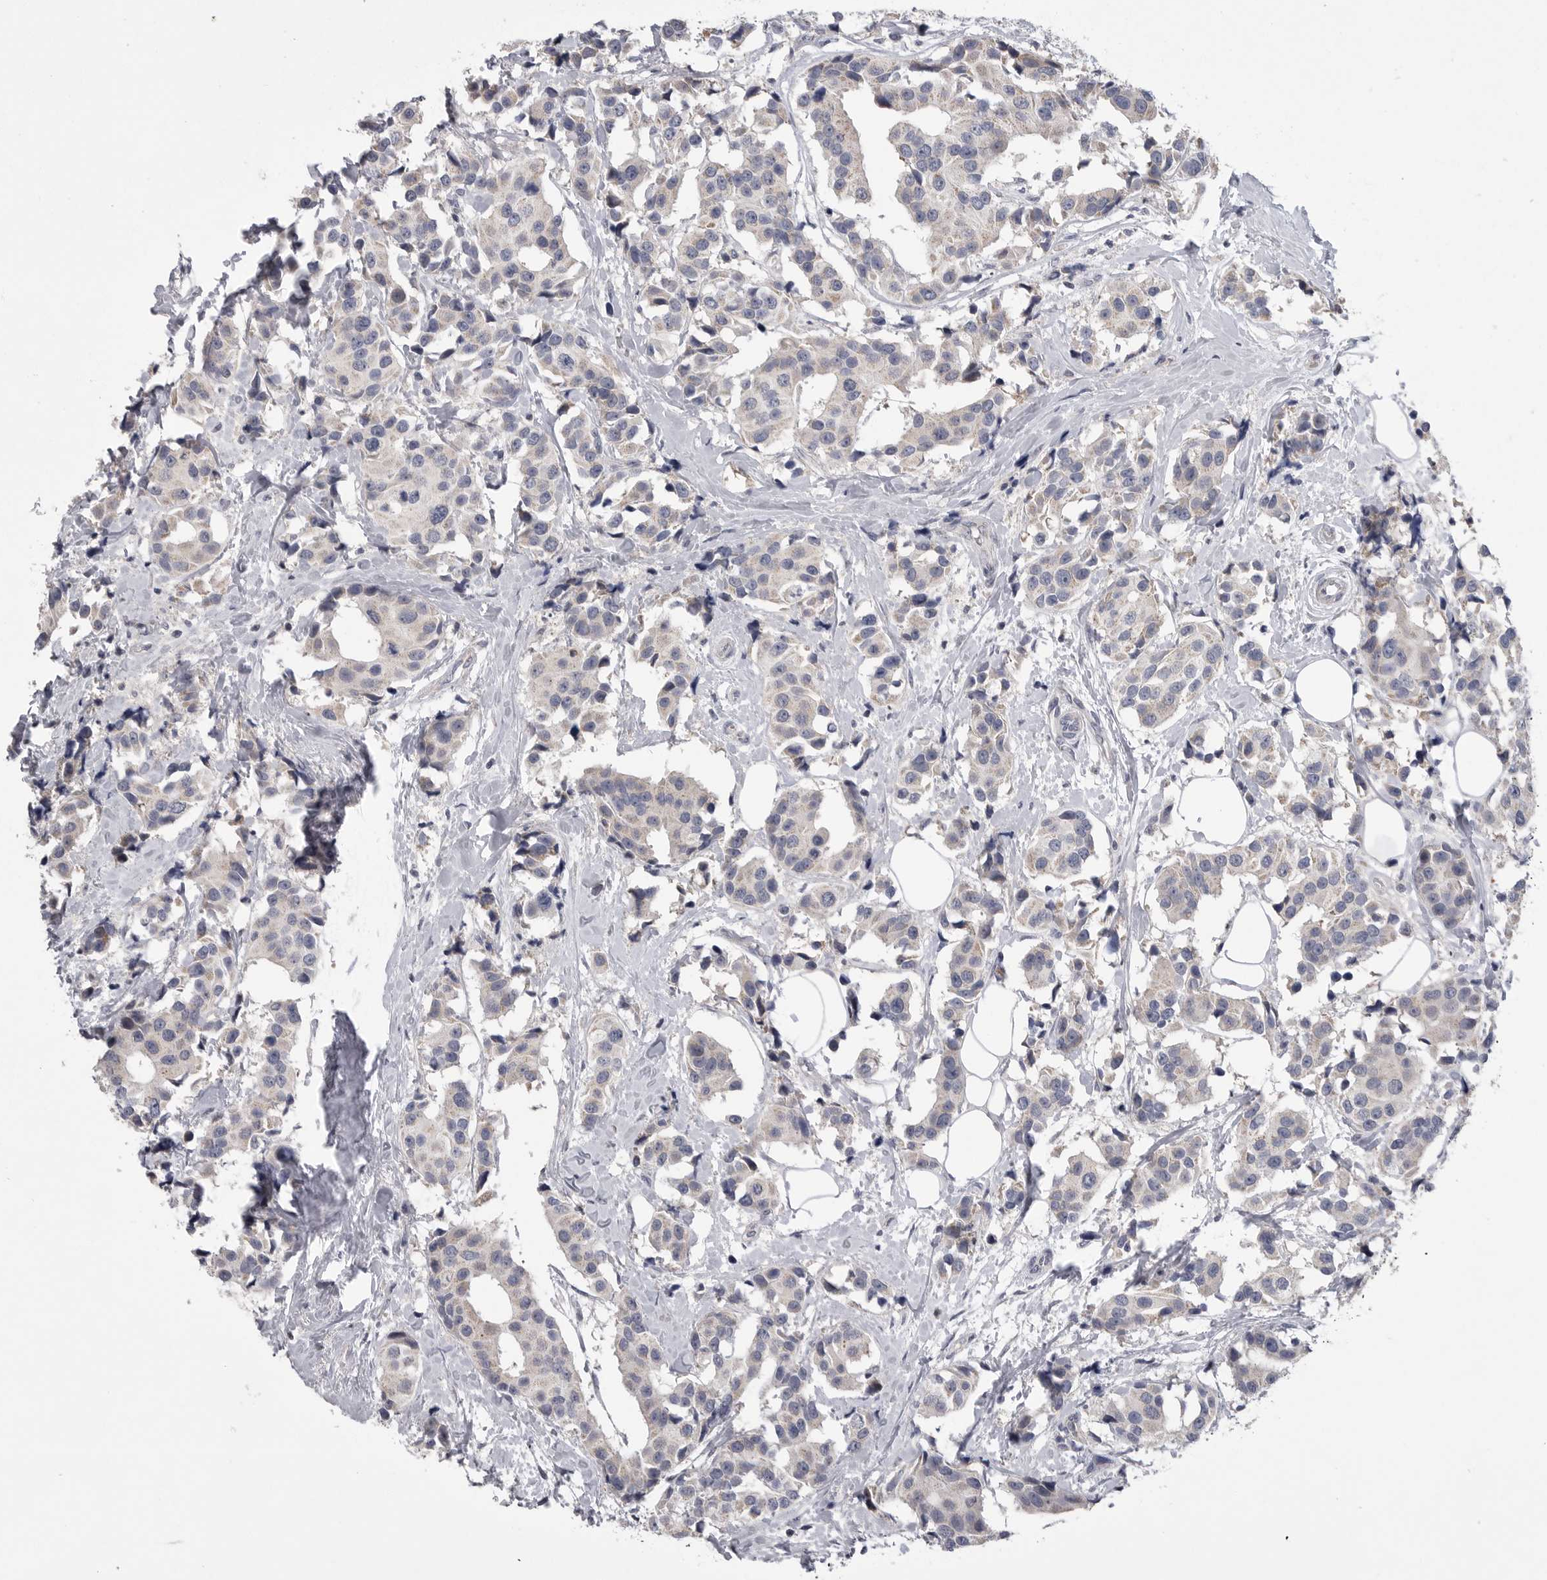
{"staining": {"intensity": "negative", "quantity": "none", "location": "none"}, "tissue": "breast cancer", "cell_type": "Tumor cells", "image_type": "cancer", "snomed": [{"axis": "morphology", "description": "Normal tissue, NOS"}, {"axis": "morphology", "description": "Duct carcinoma"}, {"axis": "topography", "description": "Breast"}], "caption": "A high-resolution histopathology image shows immunohistochemistry staining of breast cancer, which demonstrates no significant expression in tumor cells. (Brightfield microscopy of DAB (3,3'-diaminobenzidine) IHC at high magnification).", "gene": "CRP", "patient": {"sex": "female", "age": 39}}